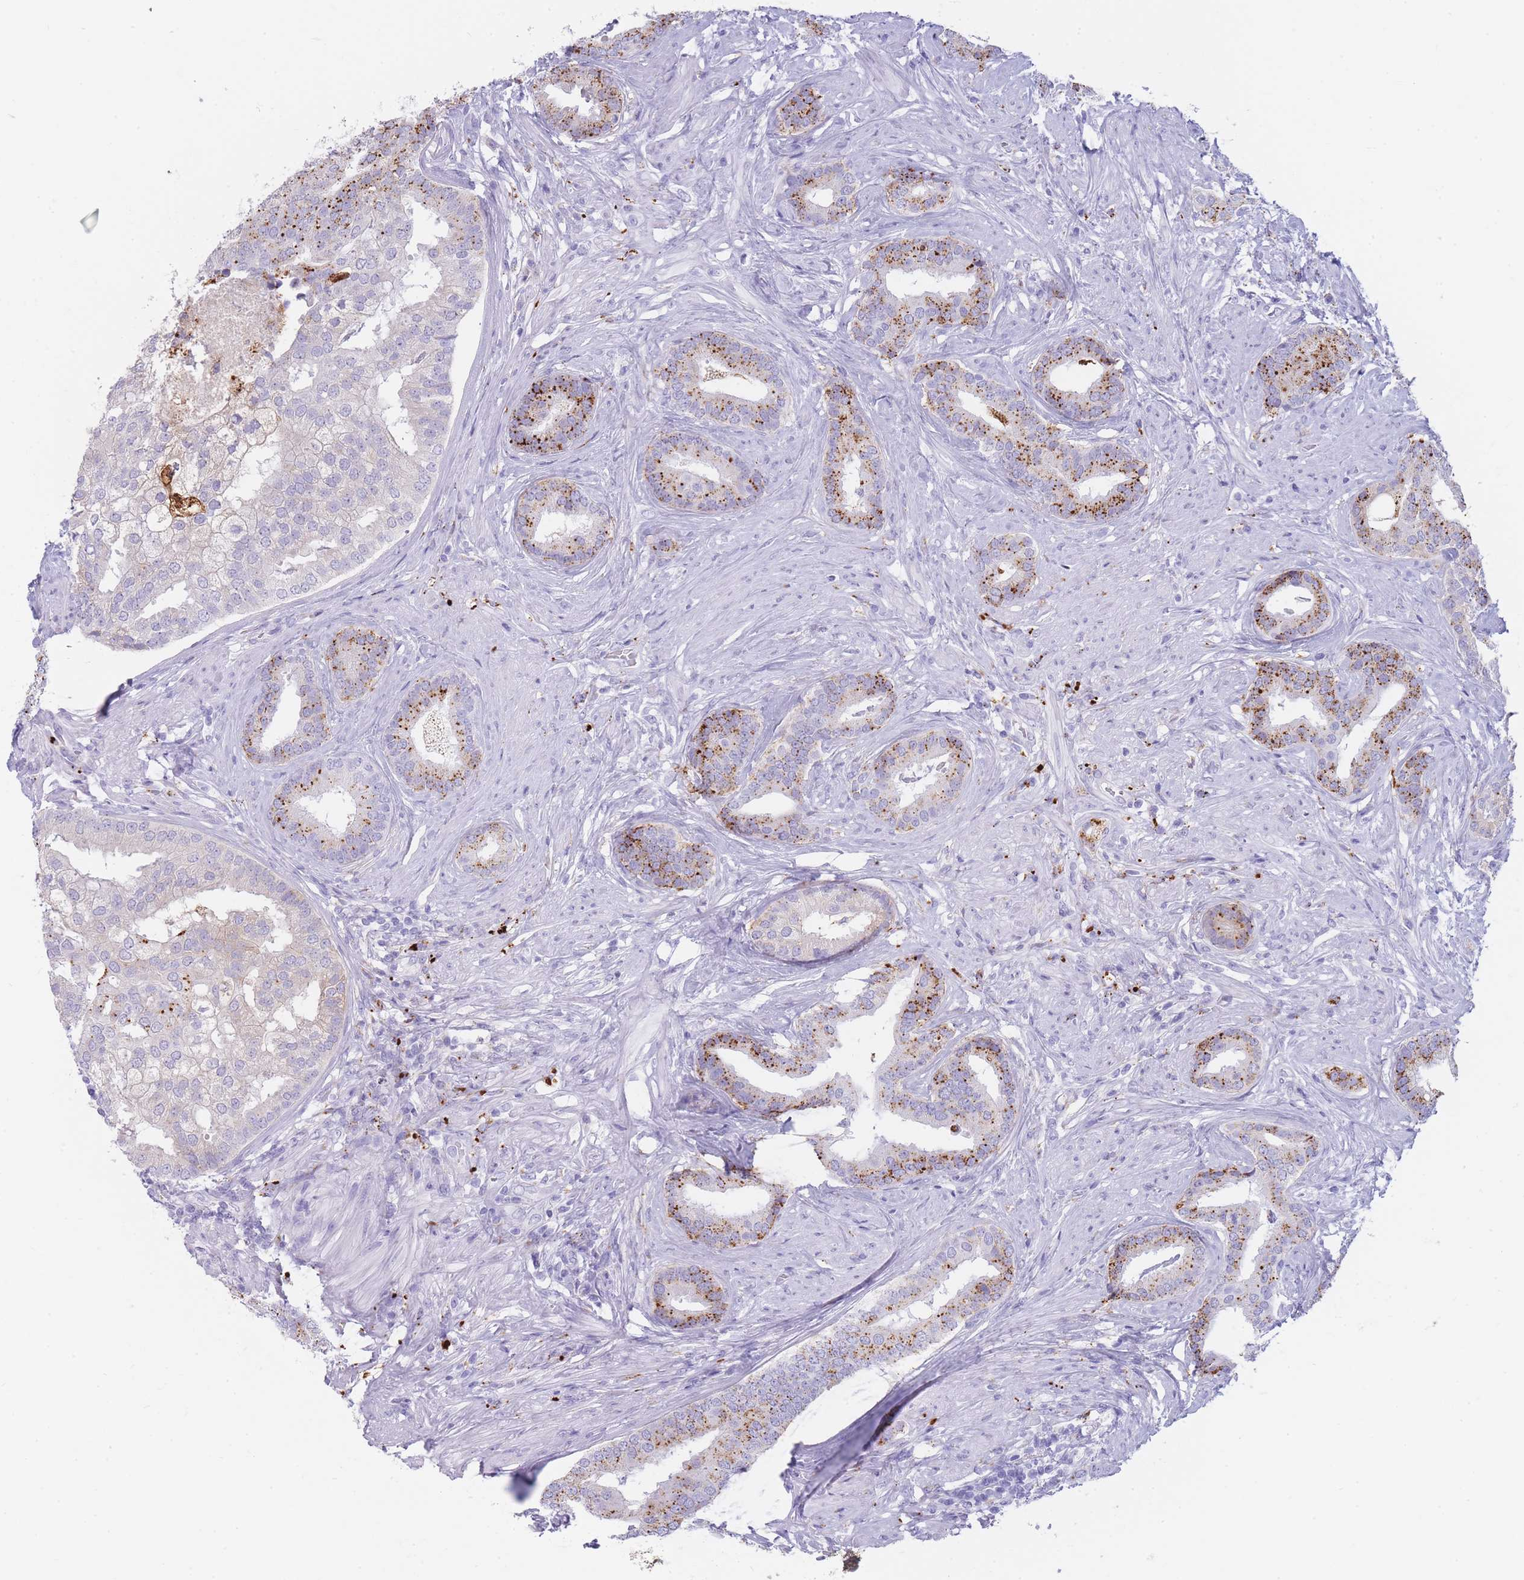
{"staining": {"intensity": "strong", "quantity": "25%-75%", "location": "cytoplasmic/membranous"}, "tissue": "prostate cancer", "cell_type": "Tumor cells", "image_type": "cancer", "snomed": [{"axis": "morphology", "description": "Adenocarcinoma, High grade"}, {"axis": "topography", "description": "Prostate"}], "caption": "Prostate high-grade adenocarcinoma stained with a brown dye exhibits strong cytoplasmic/membranous positive positivity in about 25%-75% of tumor cells.", "gene": "GAA", "patient": {"sex": "male", "age": 55}}